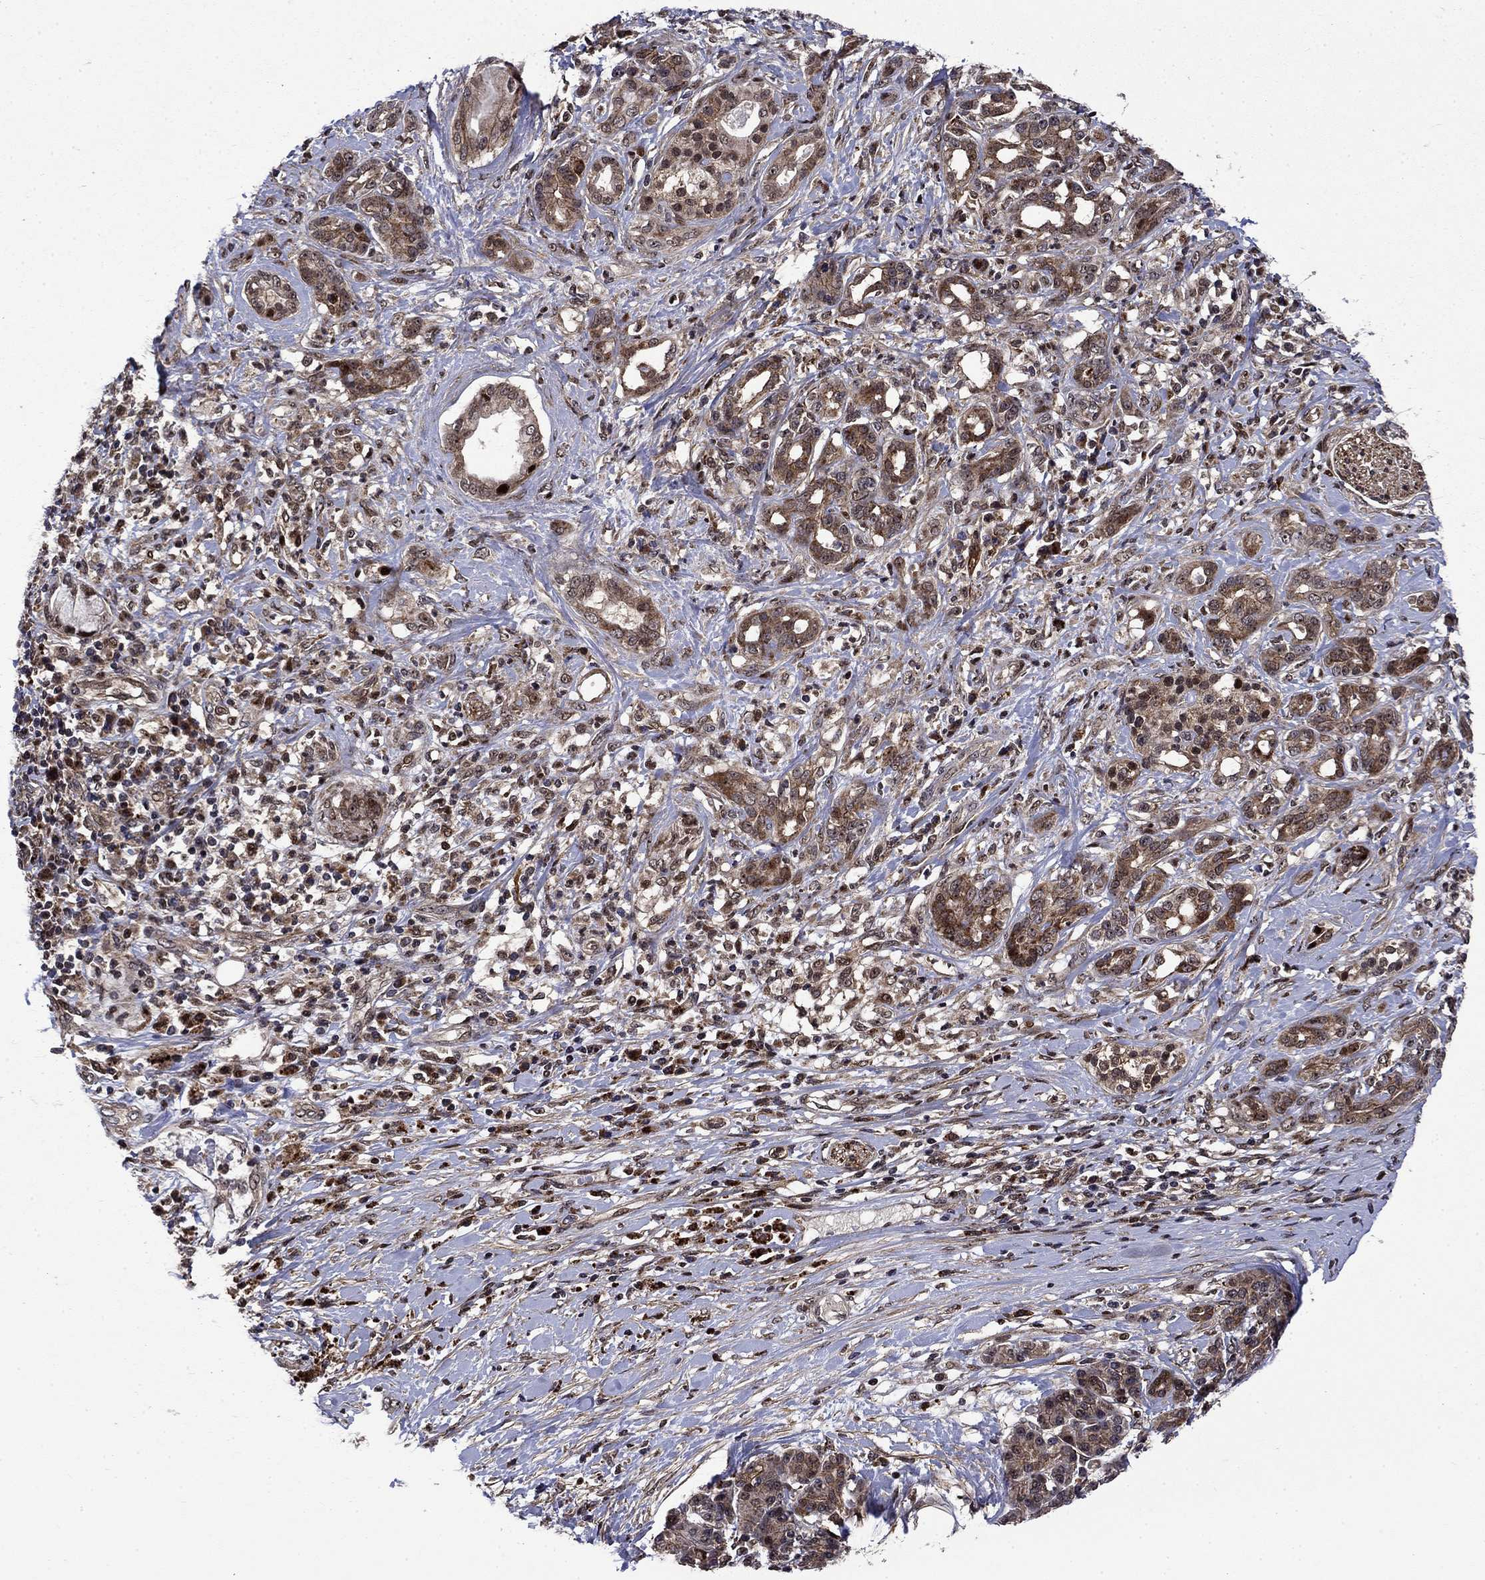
{"staining": {"intensity": "moderate", "quantity": "<25%", "location": "cytoplasmic/membranous,nuclear"}, "tissue": "pancreatic cancer", "cell_type": "Tumor cells", "image_type": "cancer", "snomed": [{"axis": "morphology", "description": "Adenocarcinoma, NOS"}, {"axis": "topography", "description": "Pancreas"}], "caption": "Tumor cells demonstrate low levels of moderate cytoplasmic/membranous and nuclear positivity in approximately <25% of cells in human pancreatic adenocarcinoma.", "gene": "AGTPBP1", "patient": {"sex": "female", "age": 56}}